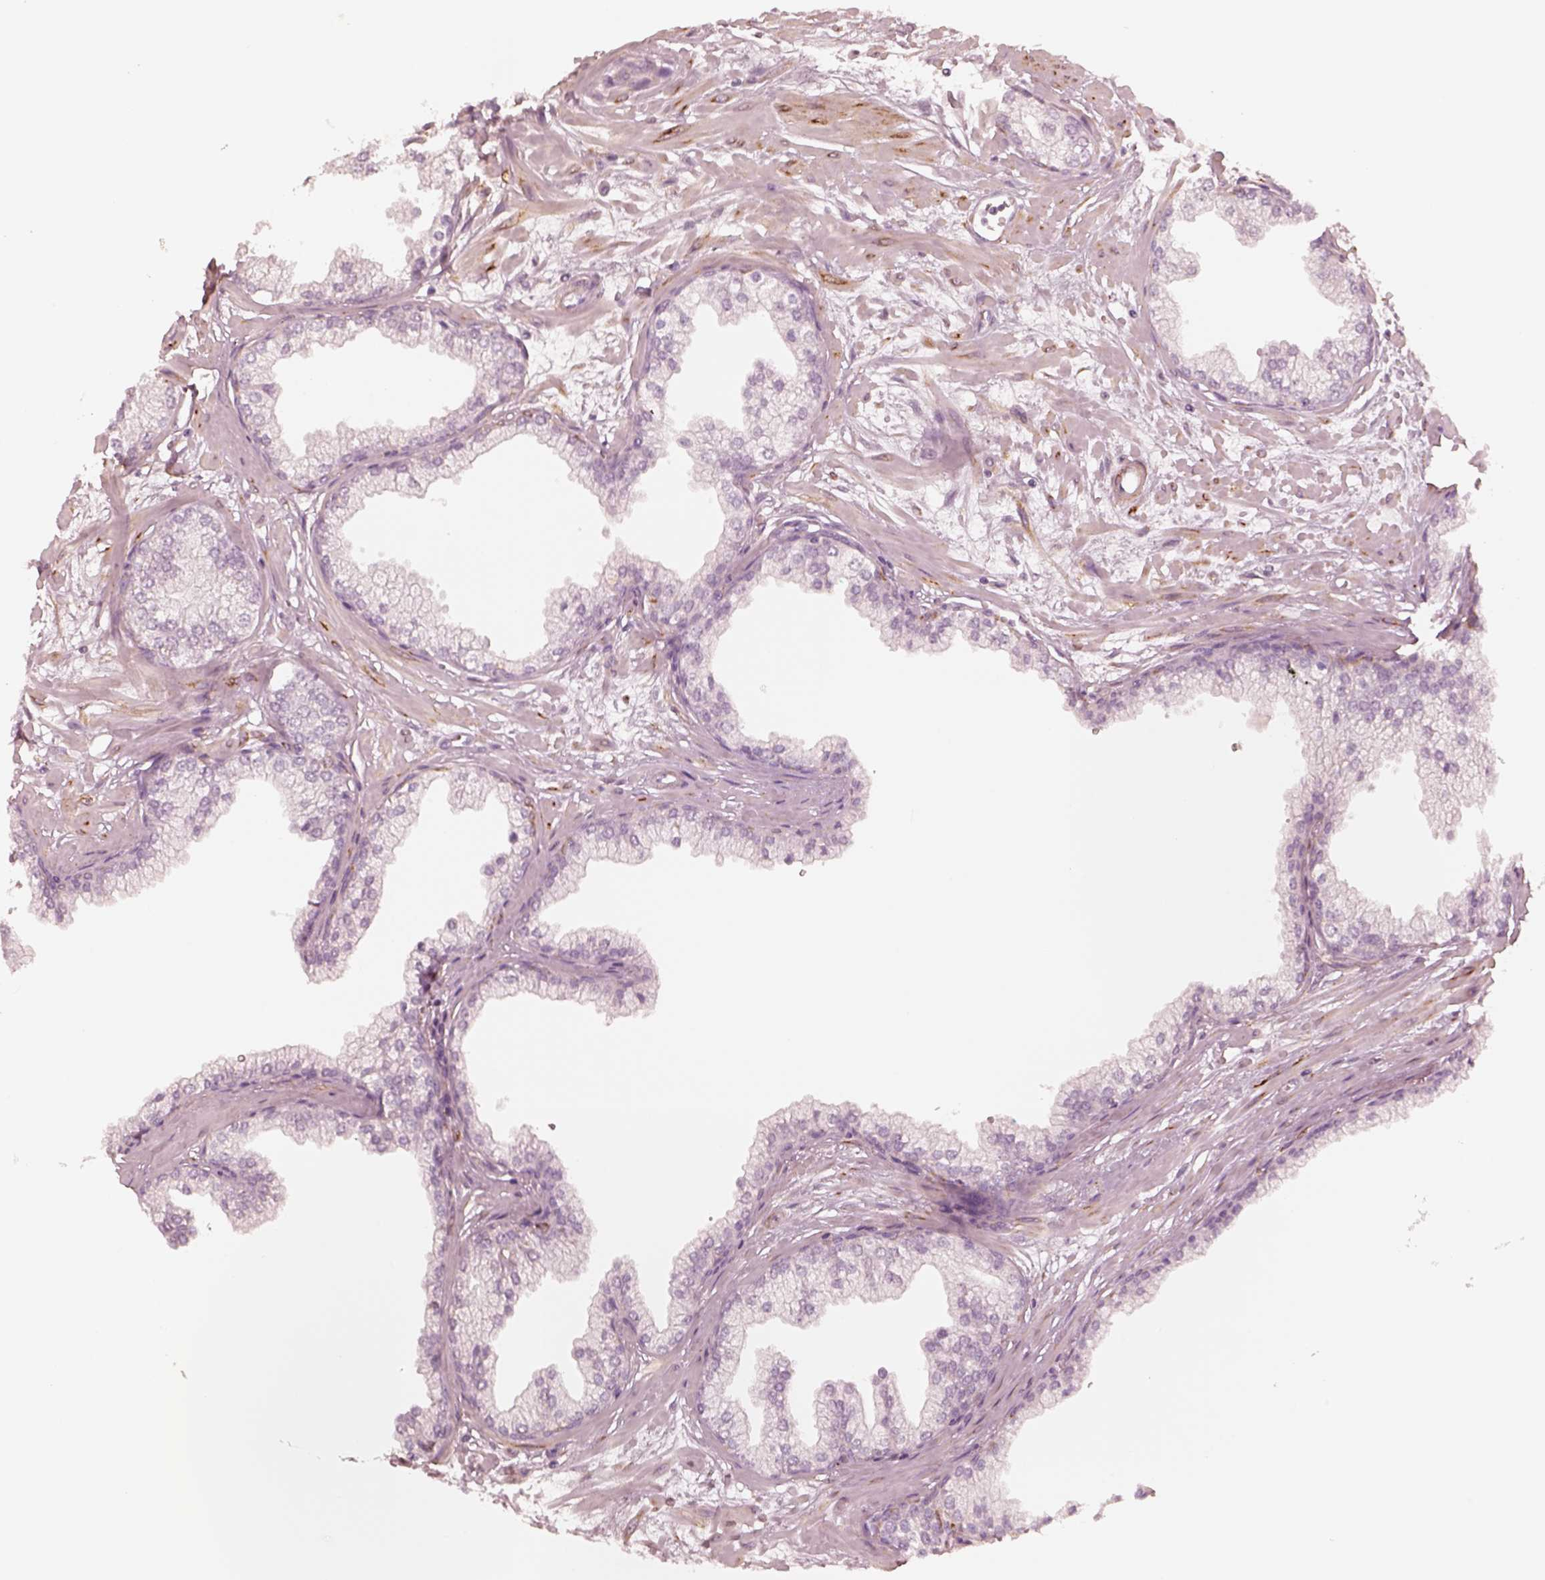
{"staining": {"intensity": "negative", "quantity": "none", "location": "none"}, "tissue": "prostate", "cell_type": "Glandular cells", "image_type": "normal", "snomed": [{"axis": "morphology", "description": "Normal tissue, NOS"}, {"axis": "topography", "description": "Prostate"}, {"axis": "topography", "description": "Peripheral nerve tissue"}], "caption": "Immunohistochemistry (IHC) of unremarkable prostate exhibits no expression in glandular cells.", "gene": "DNAAF9", "patient": {"sex": "male", "age": 61}}